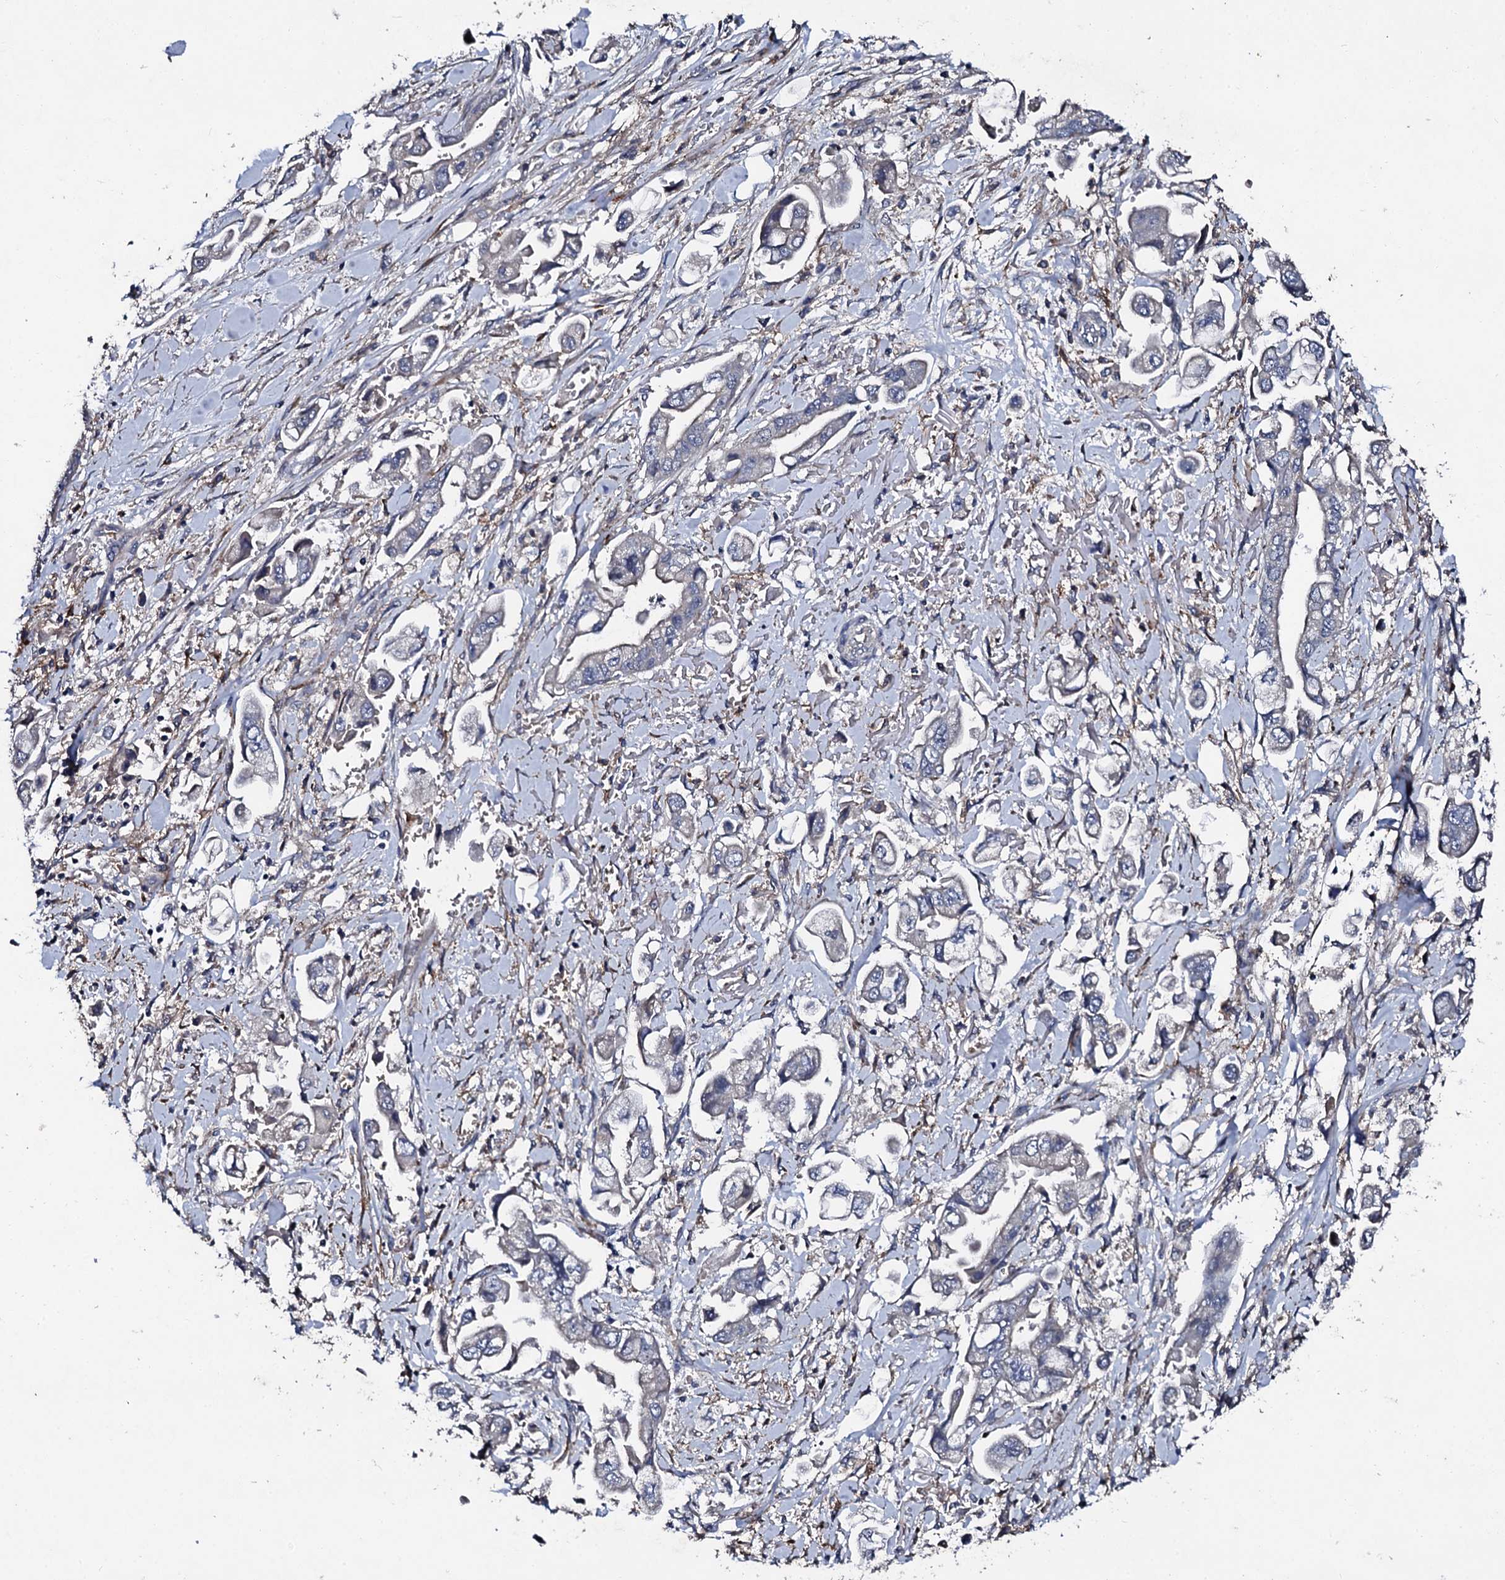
{"staining": {"intensity": "negative", "quantity": "none", "location": "none"}, "tissue": "stomach cancer", "cell_type": "Tumor cells", "image_type": "cancer", "snomed": [{"axis": "morphology", "description": "Adenocarcinoma, NOS"}, {"axis": "topography", "description": "Stomach"}], "caption": "Stomach cancer was stained to show a protein in brown. There is no significant staining in tumor cells. (Brightfield microscopy of DAB immunohistochemistry (IHC) at high magnification).", "gene": "LRRC28", "patient": {"sex": "male", "age": 62}}